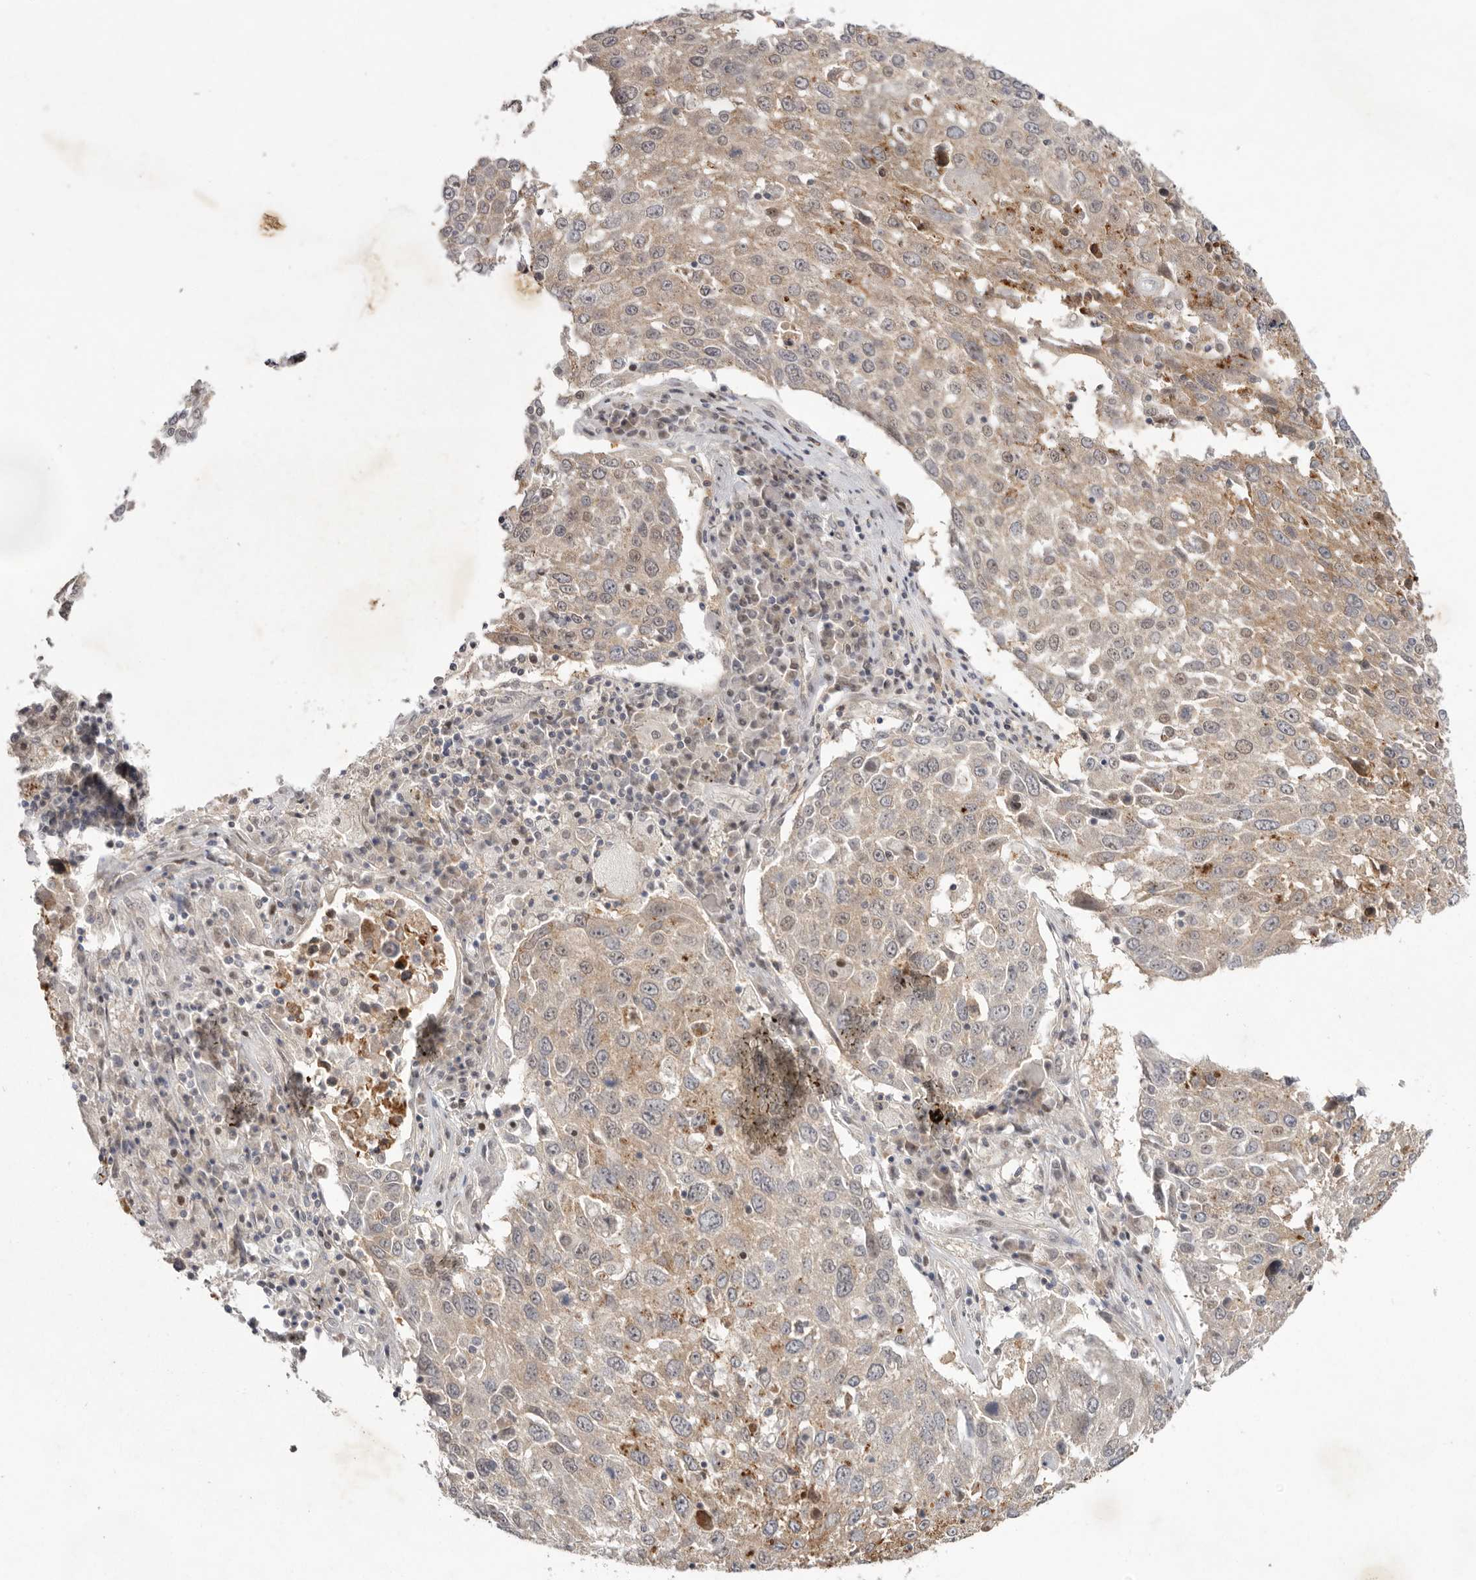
{"staining": {"intensity": "weak", "quantity": ">75%", "location": "cytoplasmic/membranous"}, "tissue": "lung cancer", "cell_type": "Tumor cells", "image_type": "cancer", "snomed": [{"axis": "morphology", "description": "Squamous cell carcinoma, NOS"}, {"axis": "topography", "description": "Lung"}], "caption": "Immunohistochemistry (DAB (3,3'-diaminobenzidine)) staining of lung cancer reveals weak cytoplasmic/membranous protein positivity in approximately >75% of tumor cells.", "gene": "TADA1", "patient": {"sex": "male", "age": 65}}